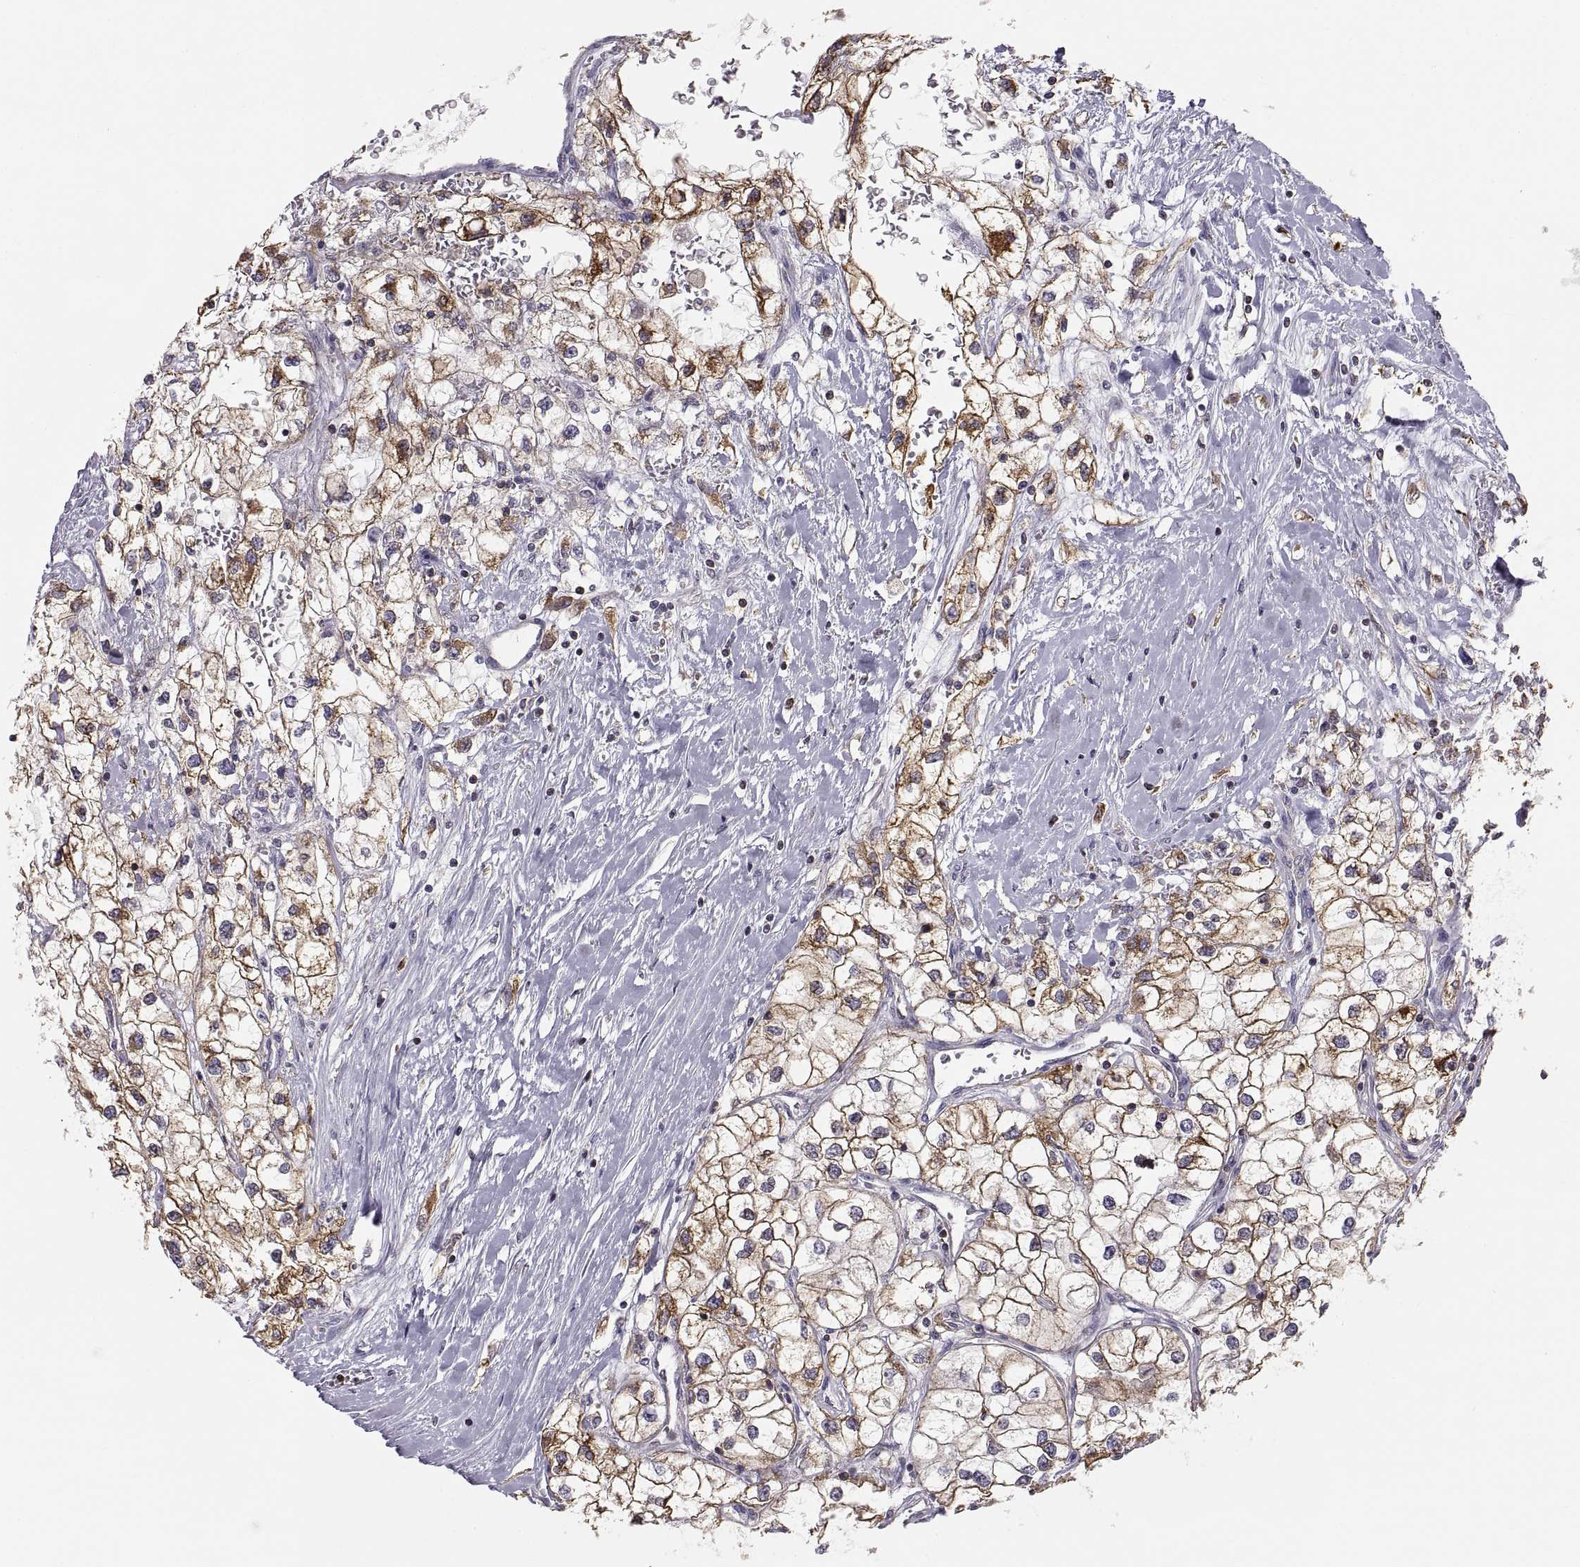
{"staining": {"intensity": "strong", "quantity": ">75%", "location": "cytoplasmic/membranous"}, "tissue": "renal cancer", "cell_type": "Tumor cells", "image_type": "cancer", "snomed": [{"axis": "morphology", "description": "Adenocarcinoma, NOS"}, {"axis": "topography", "description": "Kidney"}], "caption": "Strong cytoplasmic/membranous positivity for a protein is identified in approximately >75% of tumor cells of renal cancer using immunohistochemistry (IHC).", "gene": "ERO1A", "patient": {"sex": "male", "age": 59}}